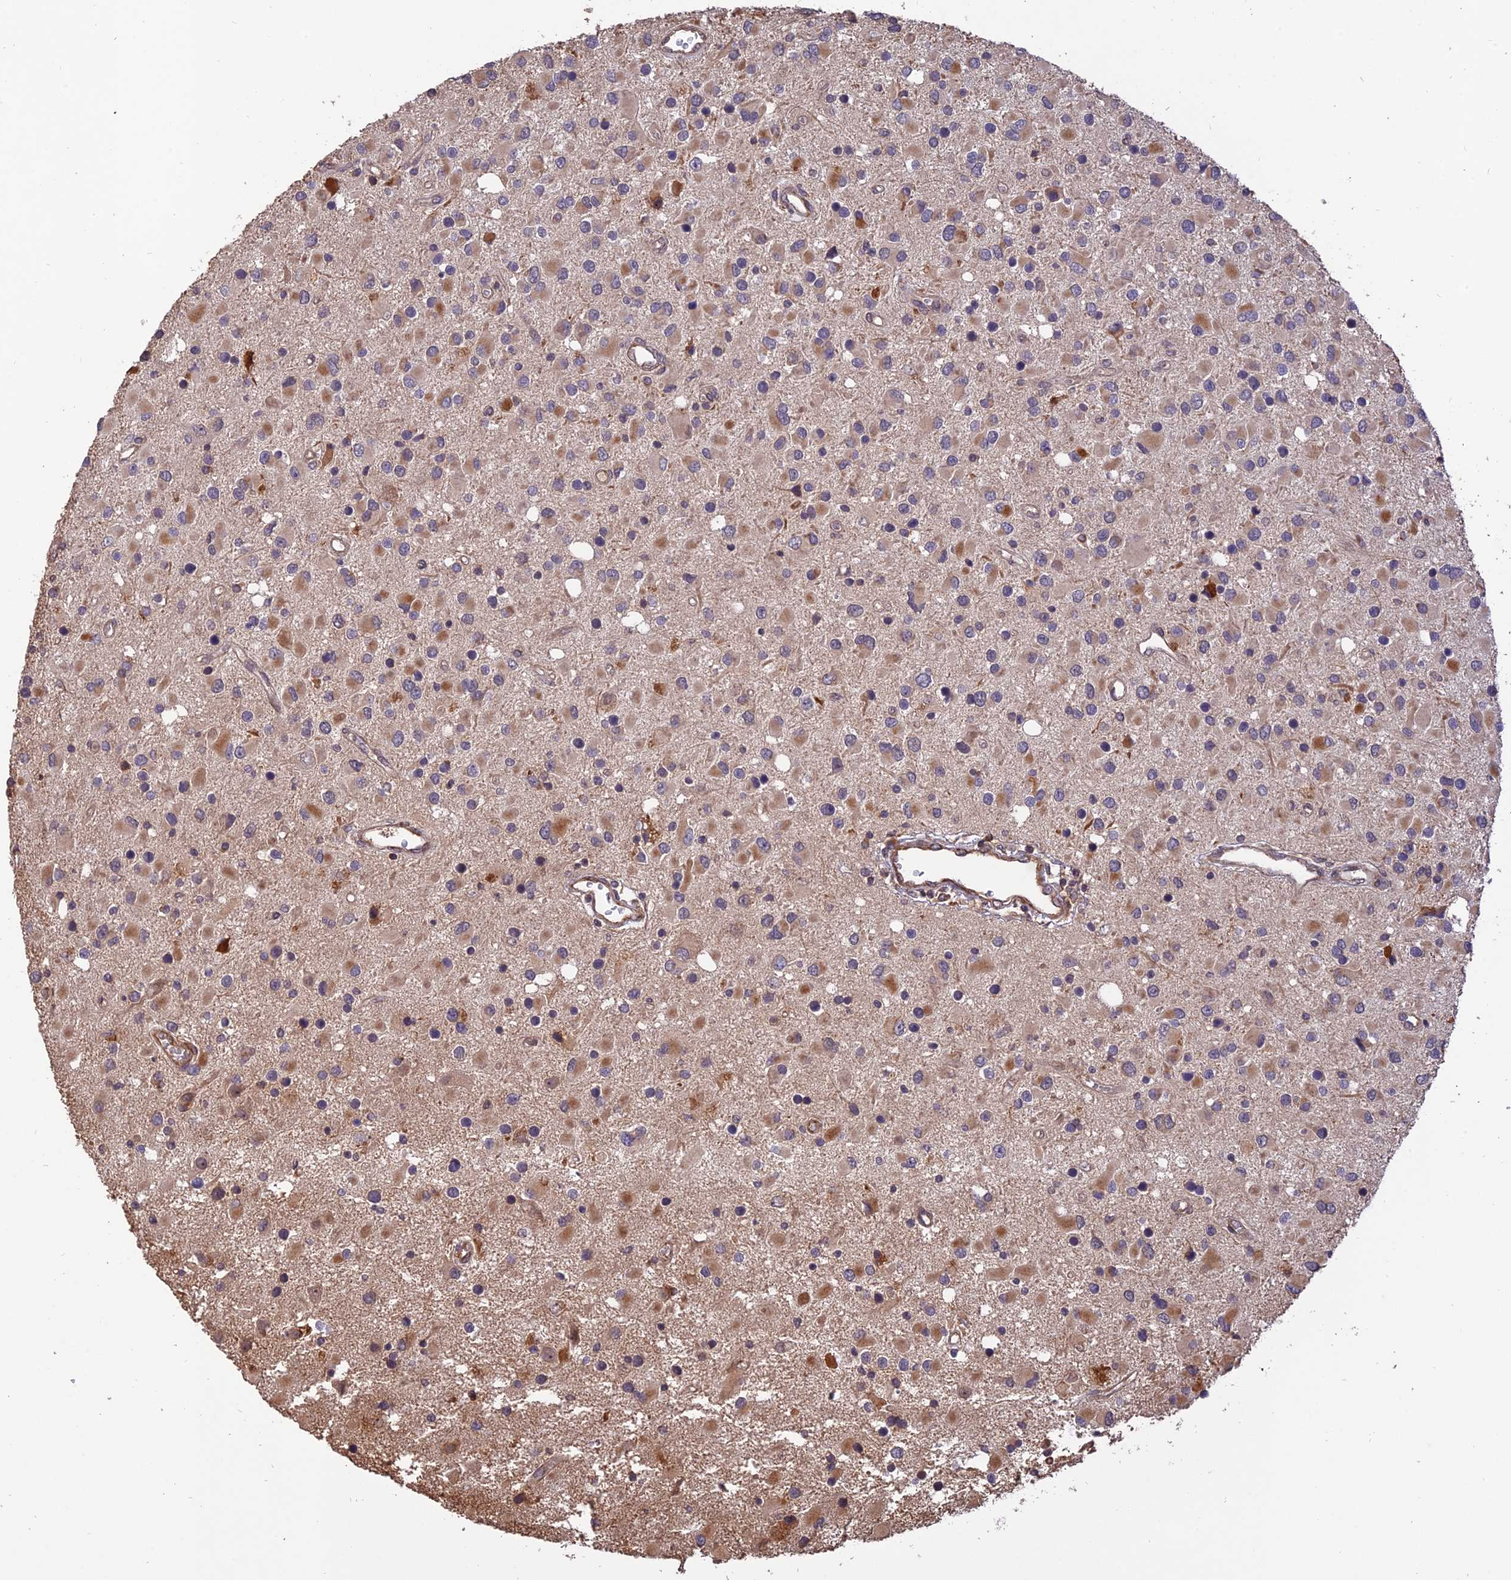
{"staining": {"intensity": "moderate", "quantity": "<25%", "location": "cytoplasmic/membranous"}, "tissue": "glioma", "cell_type": "Tumor cells", "image_type": "cancer", "snomed": [{"axis": "morphology", "description": "Glioma, malignant, High grade"}, {"axis": "topography", "description": "Brain"}], "caption": "High-power microscopy captured an immunohistochemistry histopathology image of malignant glioma (high-grade), revealing moderate cytoplasmic/membranous staining in approximately <25% of tumor cells.", "gene": "CREBL2", "patient": {"sex": "male", "age": 53}}